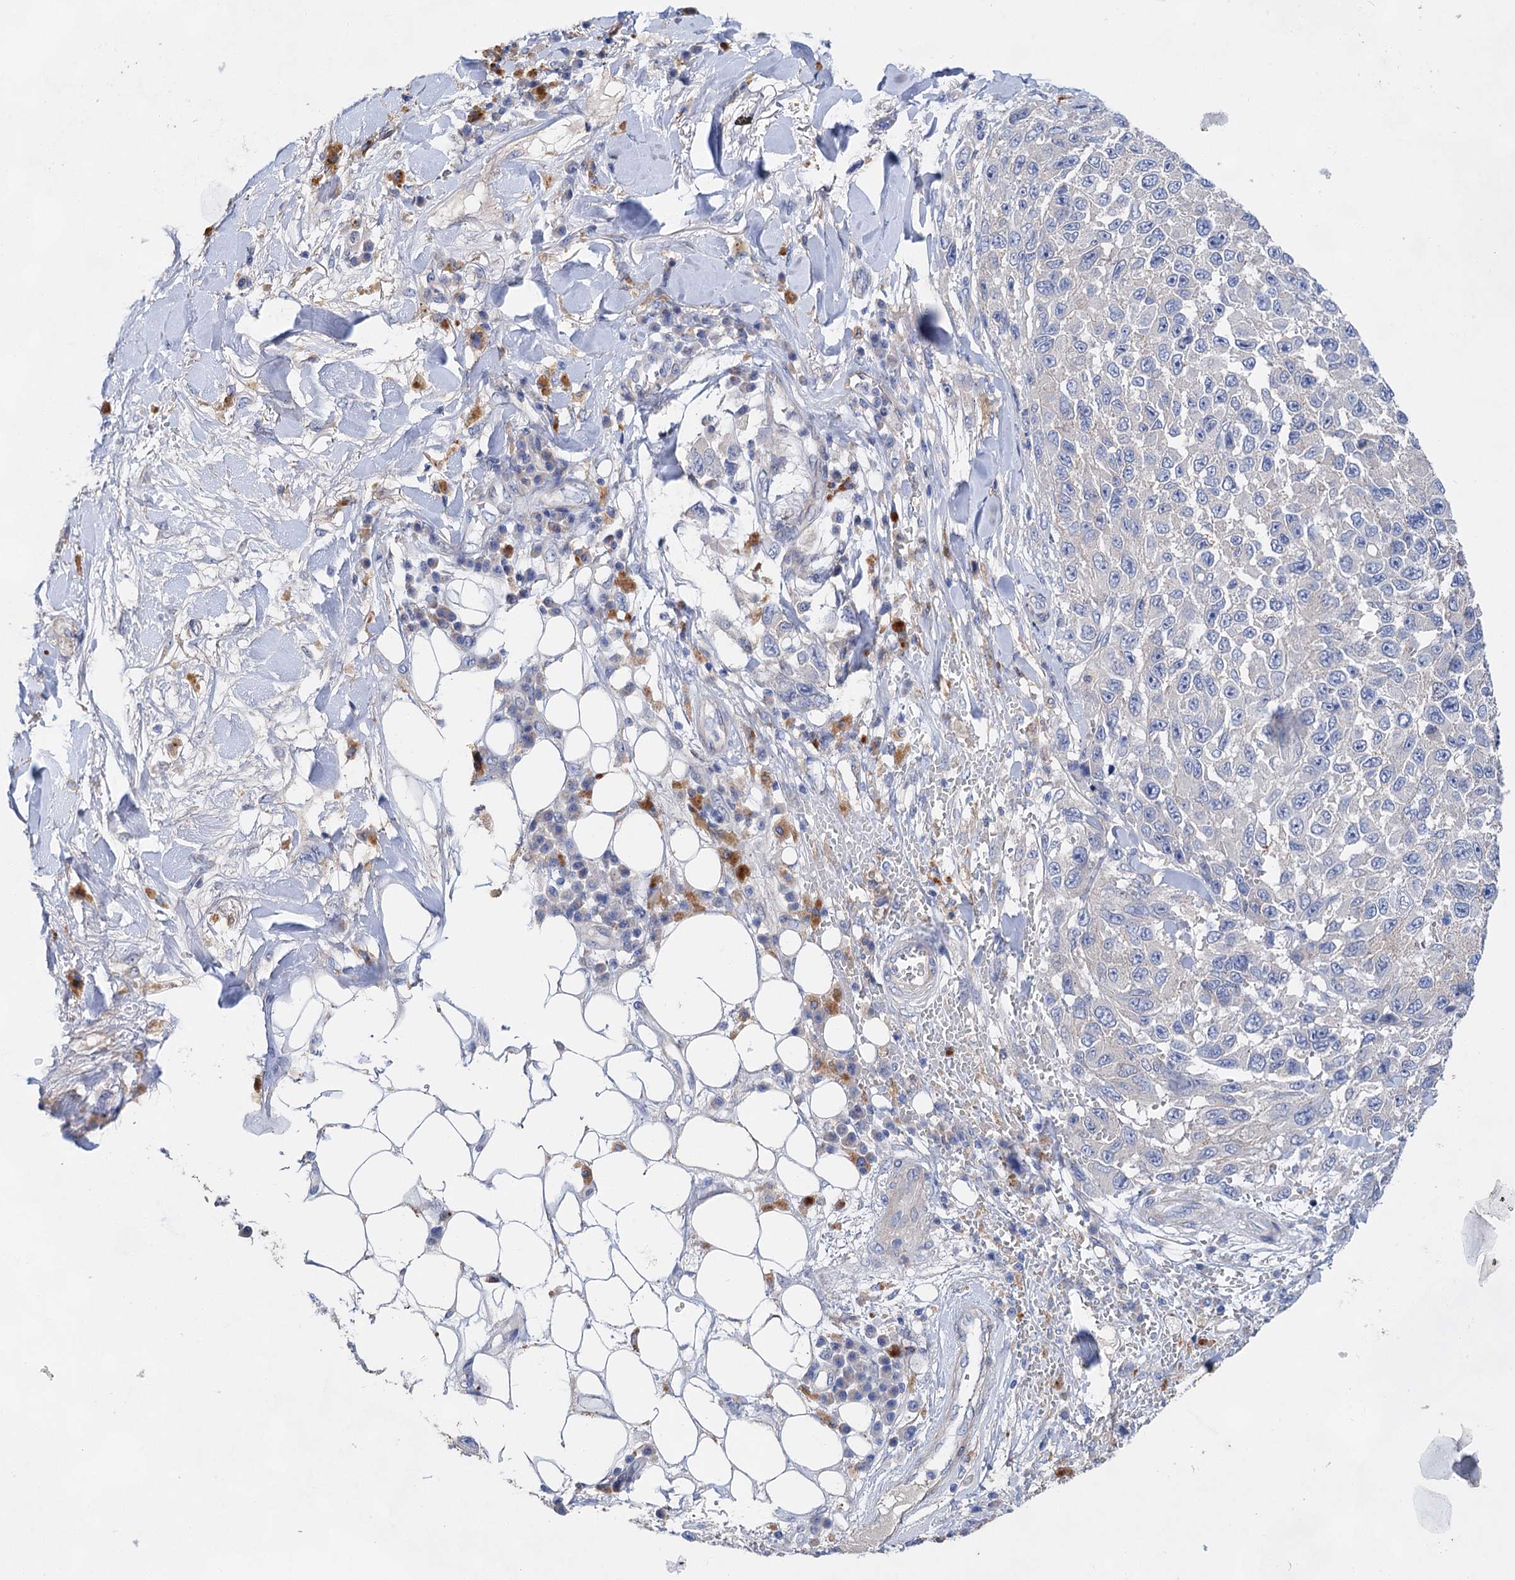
{"staining": {"intensity": "negative", "quantity": "none", "location": "none"}, "tissue": "melanoma", "cell_type": "Tumor cells", "image_type": "cancer", "snomed": [{"axis": "morphology", "description": "Normal tissue, NOS"}, {"axis": "morphology", "description": "Malignant melanoma, NOS"}, {"axis": "topography", "description": "Skin"}], "caption": "Protein analysis of malignant melanoma demonstrates no significant expression in tumor cells. Brightfield microscopy of immunohistochemistry (IHC) stained with DAB (3,3'-diaminobenzidine) (brown) and hematoxylin (blue), captured at high magnification.", "gene": "GPR155", "patient": {"sex": "female", "age": 96}}